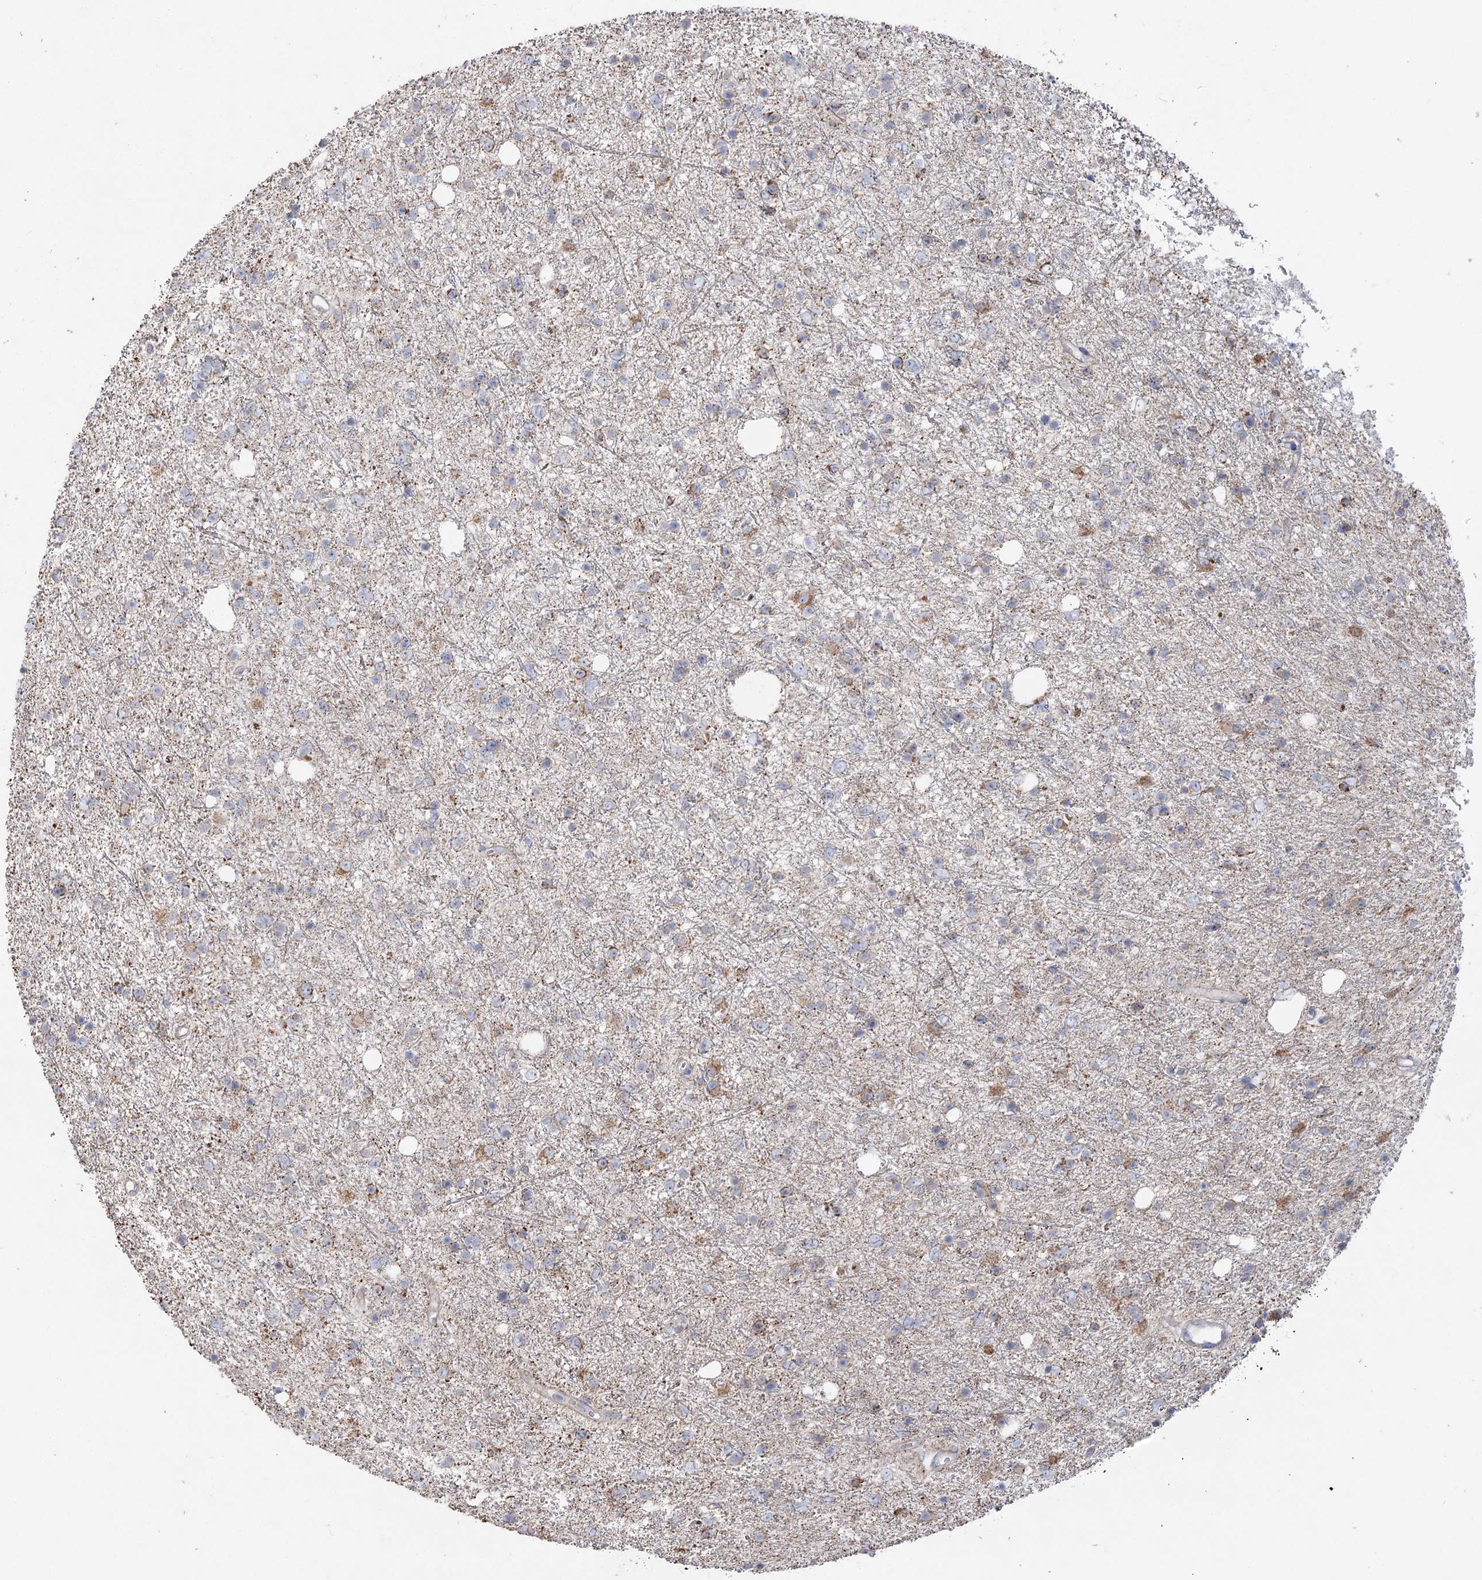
{"staining": {"intensity": "moderate", "quantity": "<25%", "location": "cytoplasmic/membranous"}, "tissue": "glioma", "cell_type": "Tumor cells", "image_type": "cancer", "snomed": [{"axis": "morphology", "description": "Glioma, malignant, Low grade"}, {"axis": "topography", "description": "Cerebral cortex"}], "caption": "The immunohistochemical stain shows moderate cytoplasmic/membranous positivity in tumor cells of malignant low-grade glioma tissue.", "gene": "TMEM187", "patient": {"sex": "female", "age": 39}}